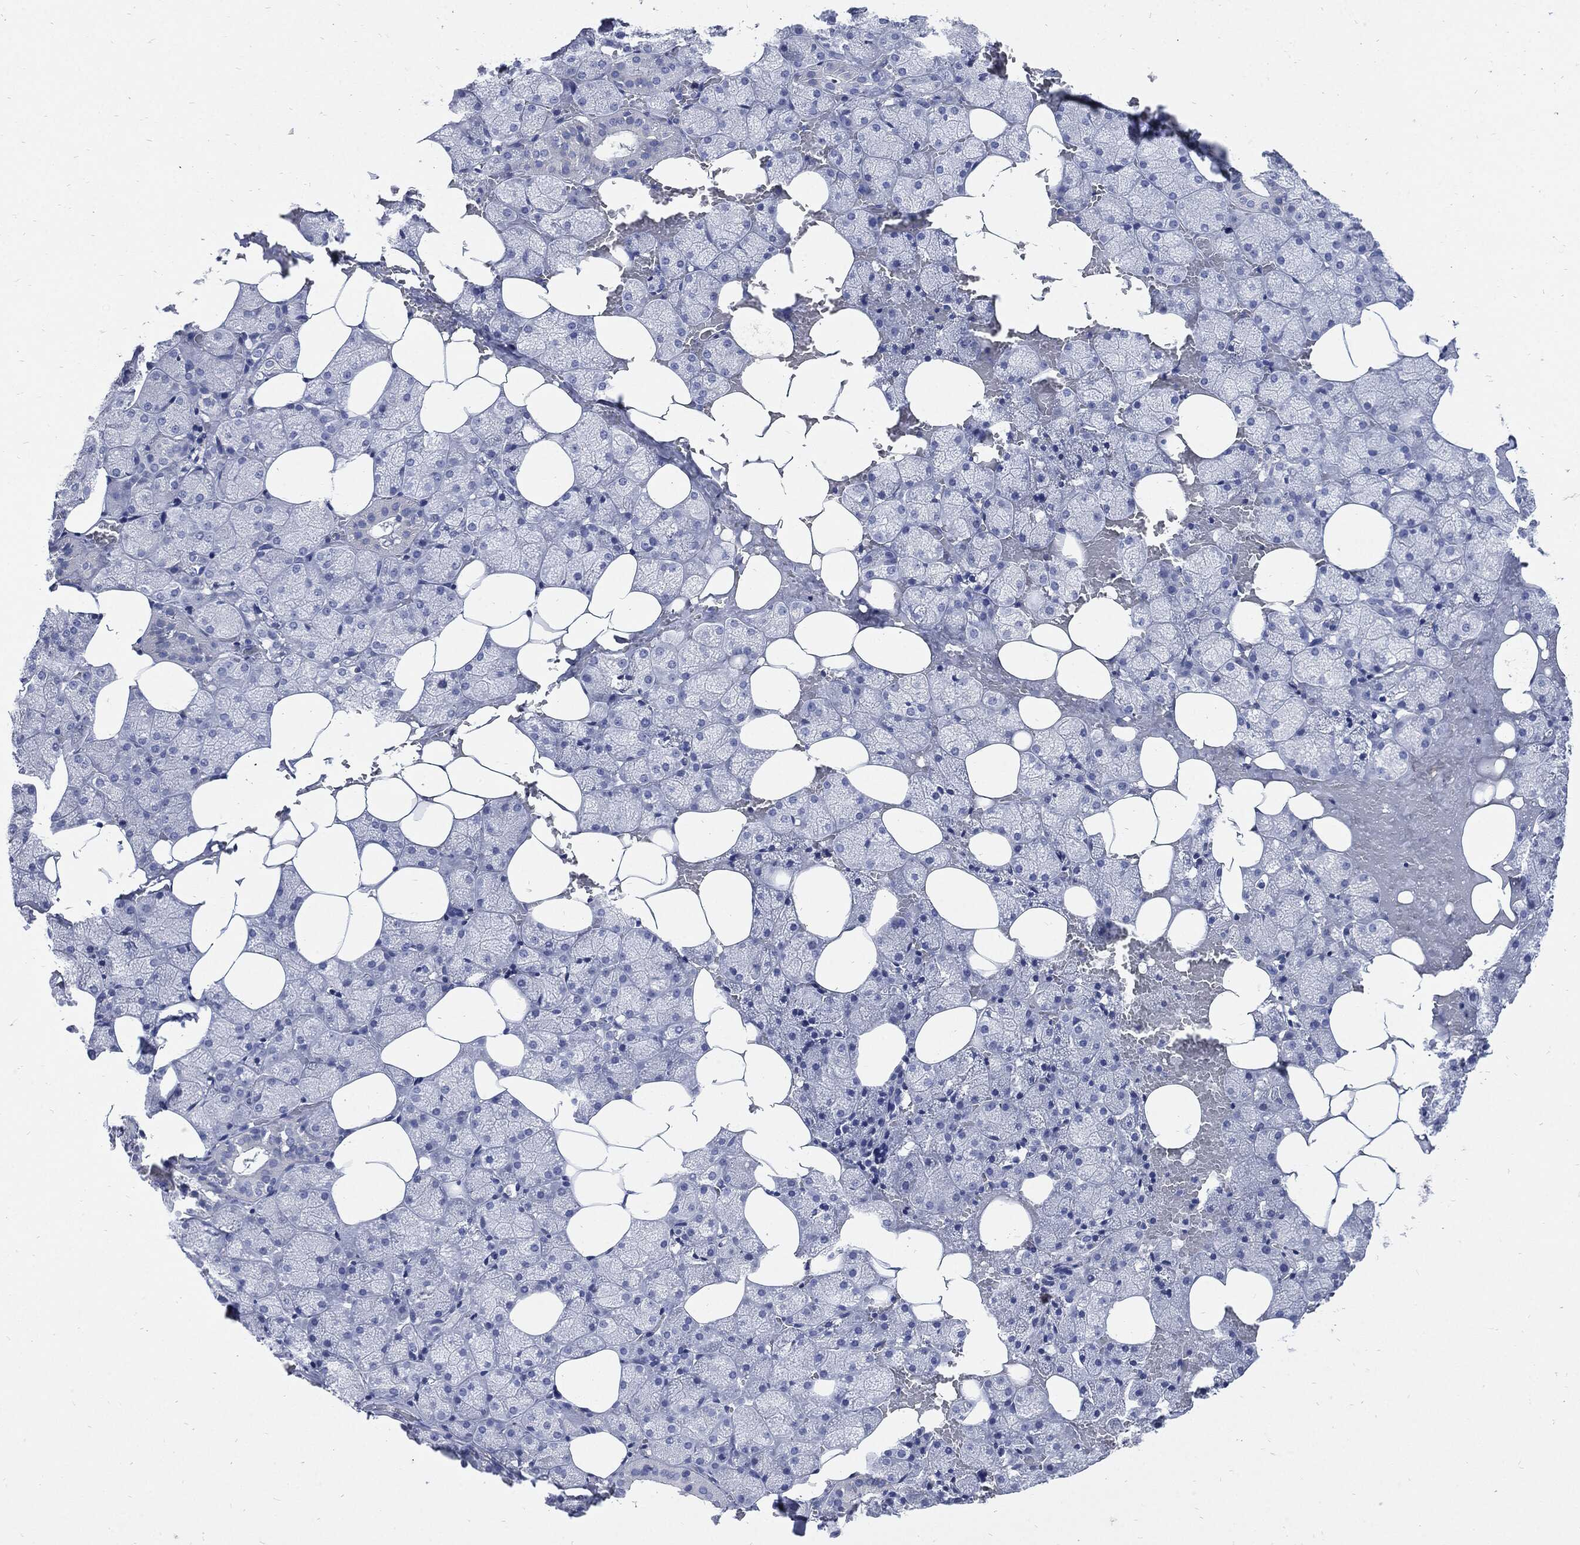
{"staining": {"intensity": "negative", "quantity": "none", "location": "none"}, "tissue": "salivary gland", "cell_type": "Glandular cells", "image_type": "normal", "snomed": [{"axis": "morphology", "description": "Normal tissue, NOS"}, {"axis": "topography", "description": "Salivary gland"}], "caption": "Immunohistochemical staining of benign salivary gland demonstrates no significant staining in glandular cells. Nuclei are stained in blue.", "gene": "CPE", "patient": {"sex": "male", "age": 38}}